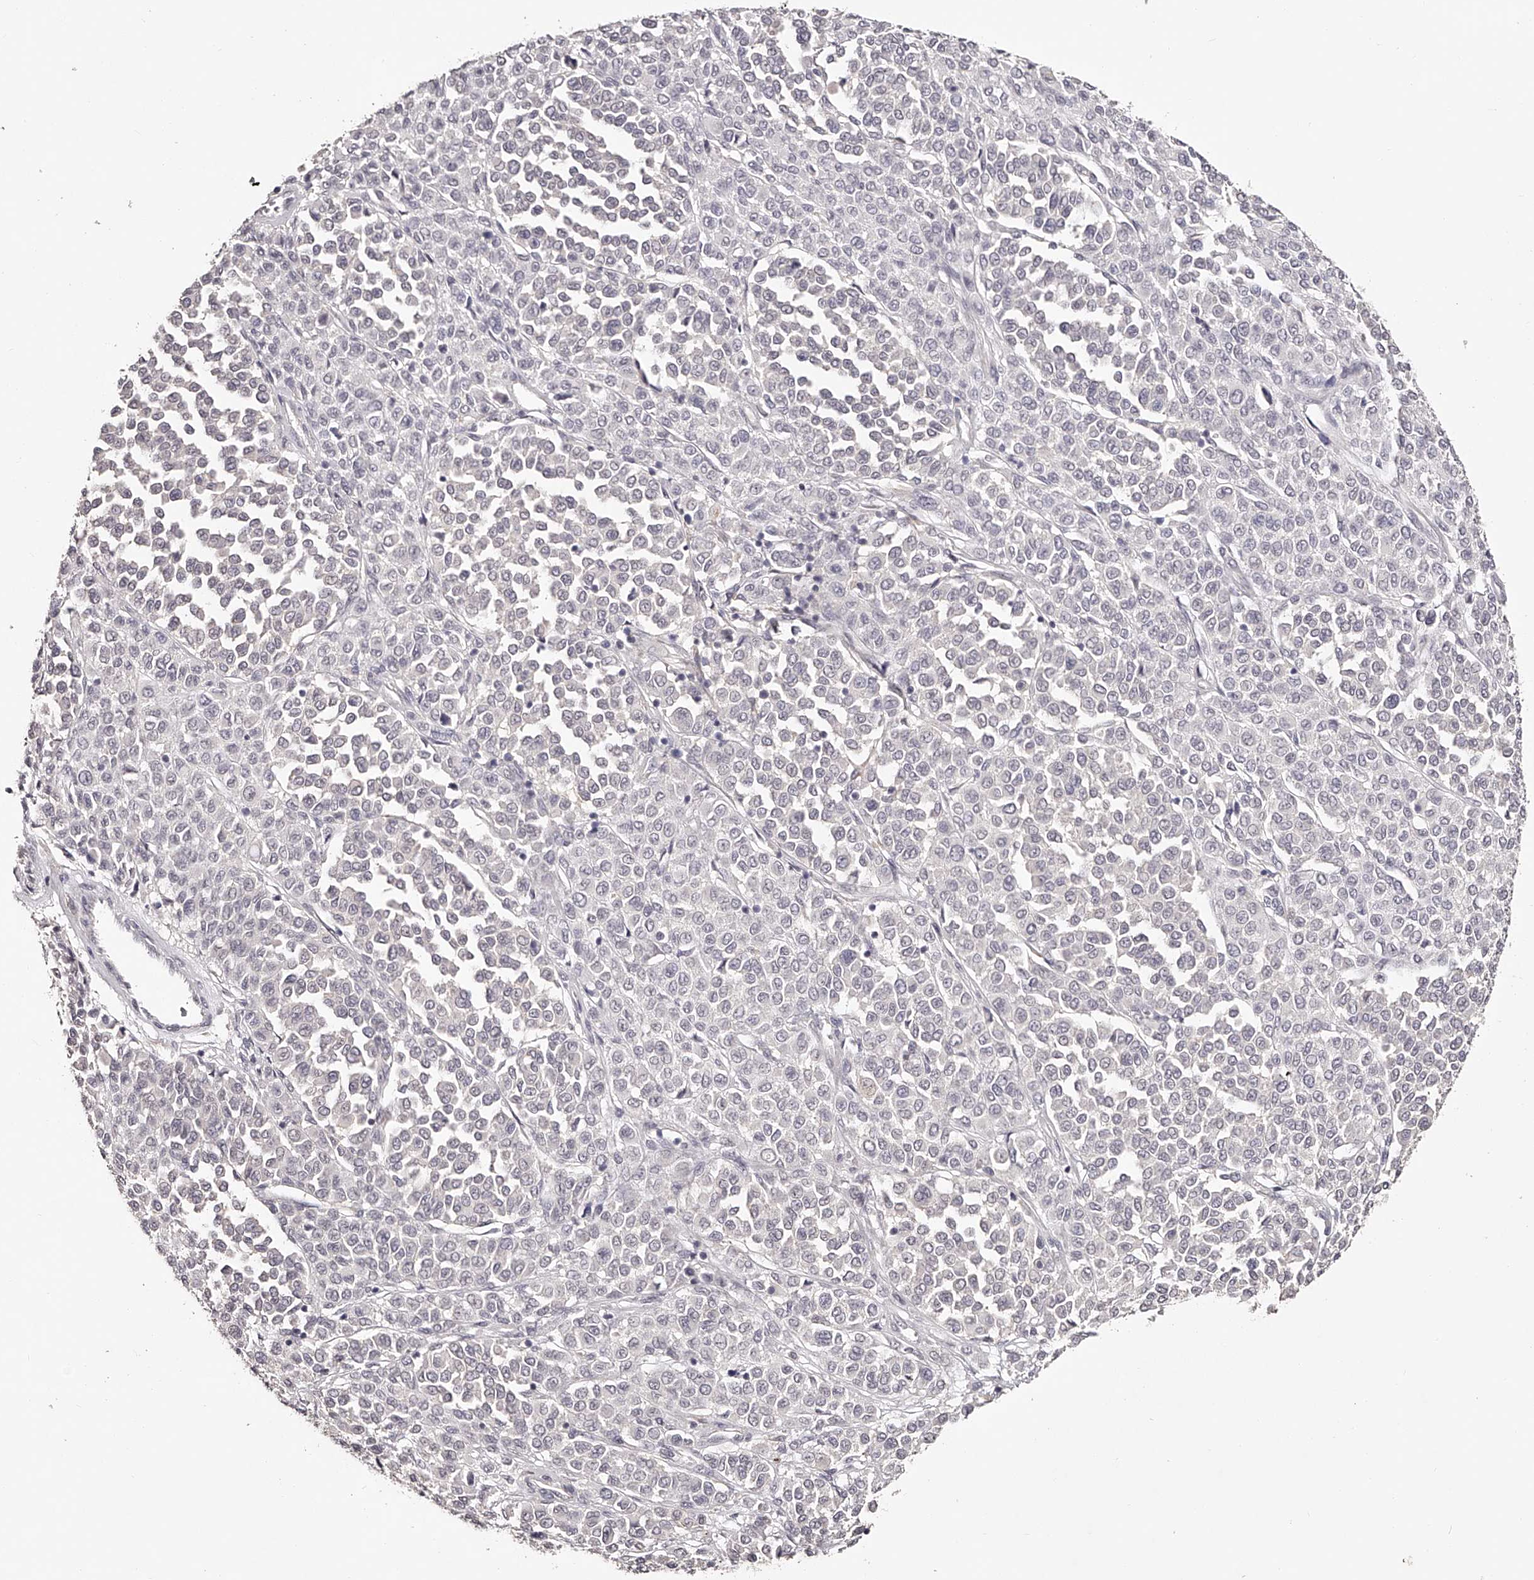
{"staining": {"intensity": "negative", "quantity": "none", "location": "none"}, "tissue": "melanoma", "cell_type": "Tumor cells", "image_type": "cancer", "snomed": [{"axis": "morphology", "description": "Malignant melanoma, Metastatic site"}, {"axis": "topography", "description": "Pancreas"}], "caption": "High magnification brightfield microscopy of melanoma stained with DAB (3,3'-diaminobenzidine) (brown) and counterstained with hematoxylin (blue): tumor cells show no significant staining.", "gene": "SLC35D3", "patient": {"sex": "female", "age": 30}}